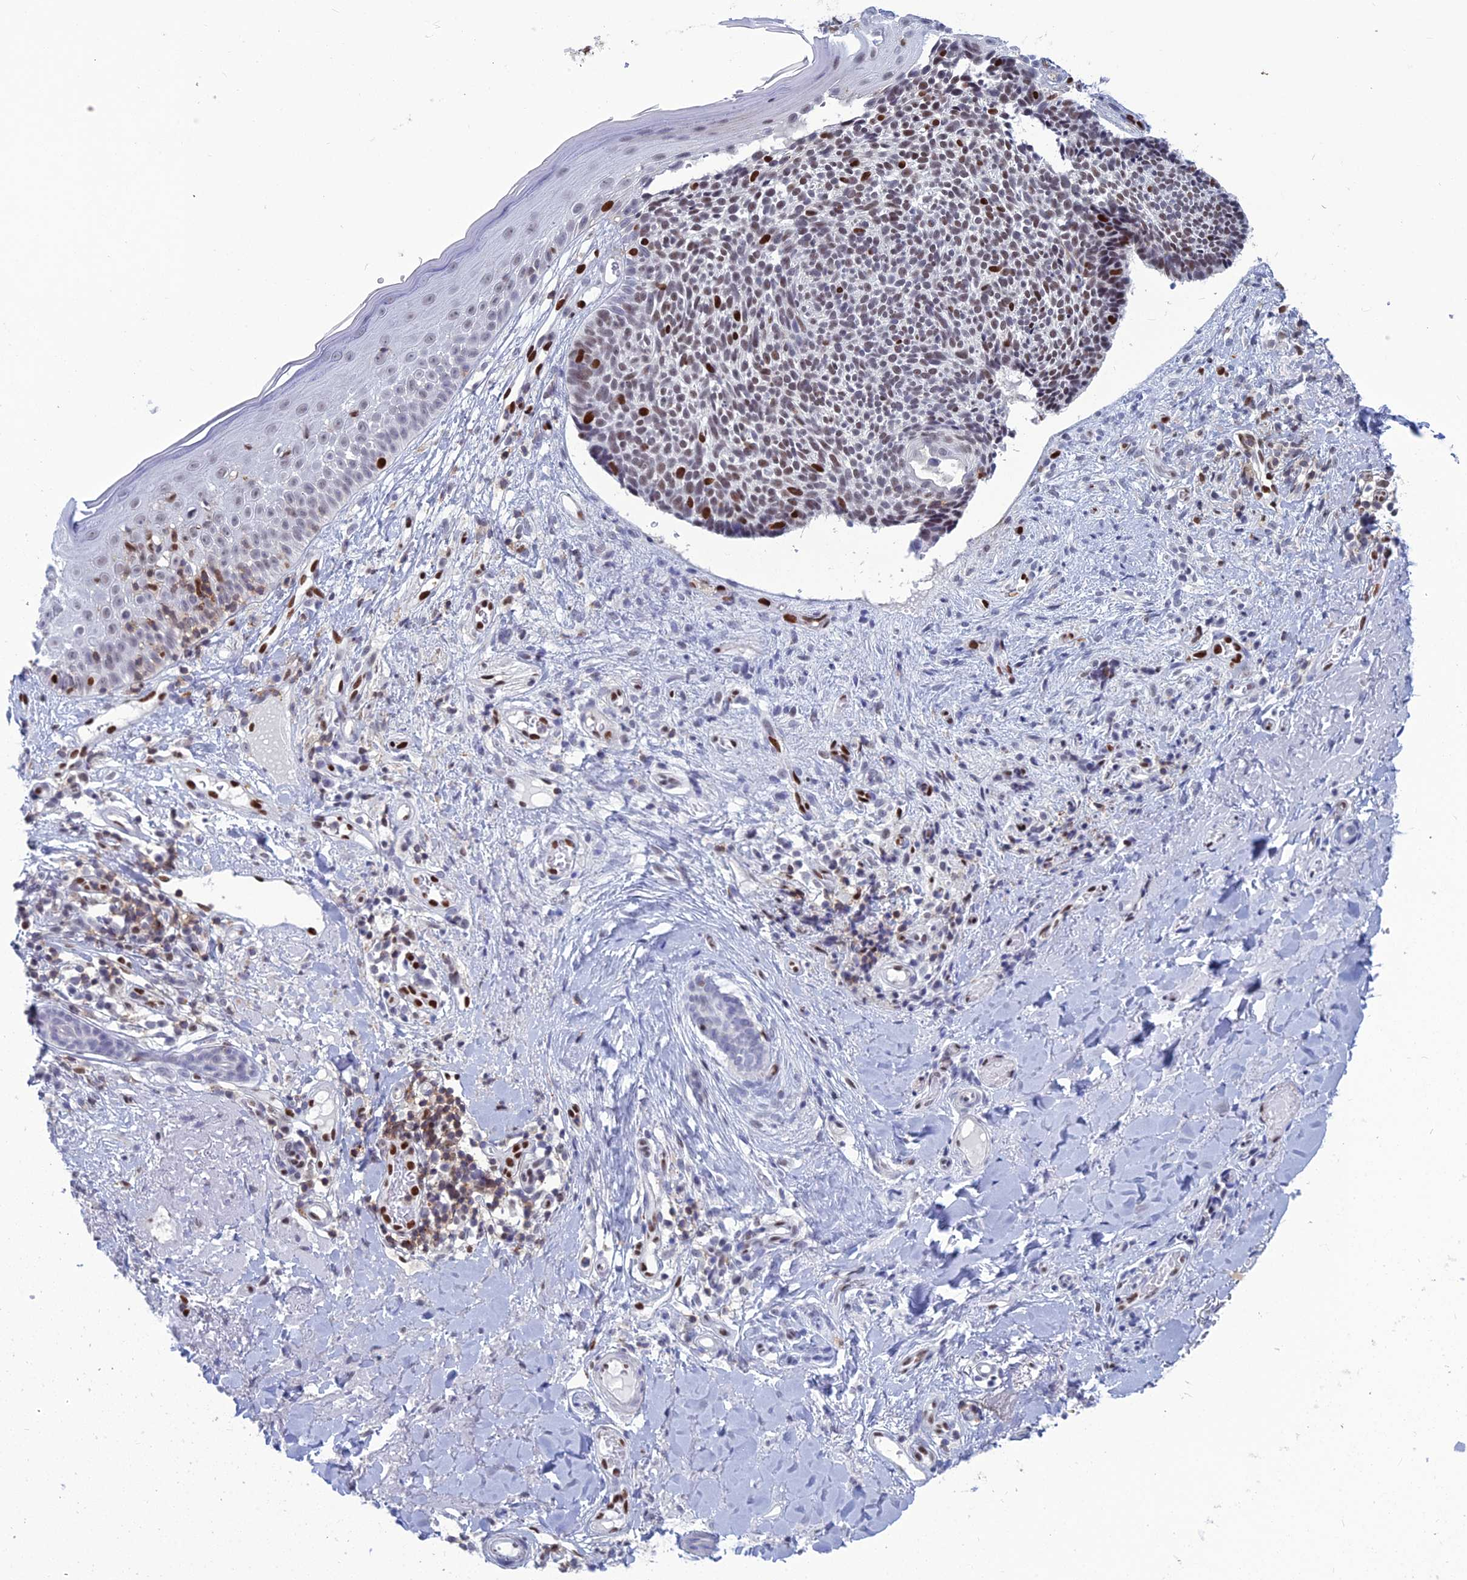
{"staining": {"intensity": "strong", "quantity": "<25%", "location": "nuclear"}, "tissue": "skin cancer", "cell_type": "Tumor cells", "image_type": "cancer", "snomed": [{"axis": "morphology", "description": "Basal cell carcinoma"}, {"axis": "topography", "description": "Skin"}], "caption": "This is an image of immunohistochemistry staining of skin cancer, which shows strong staining in the nuclear of tumor cells.", "gene": "NOL4L", "patient": {"sex": "male", "age": 84}}